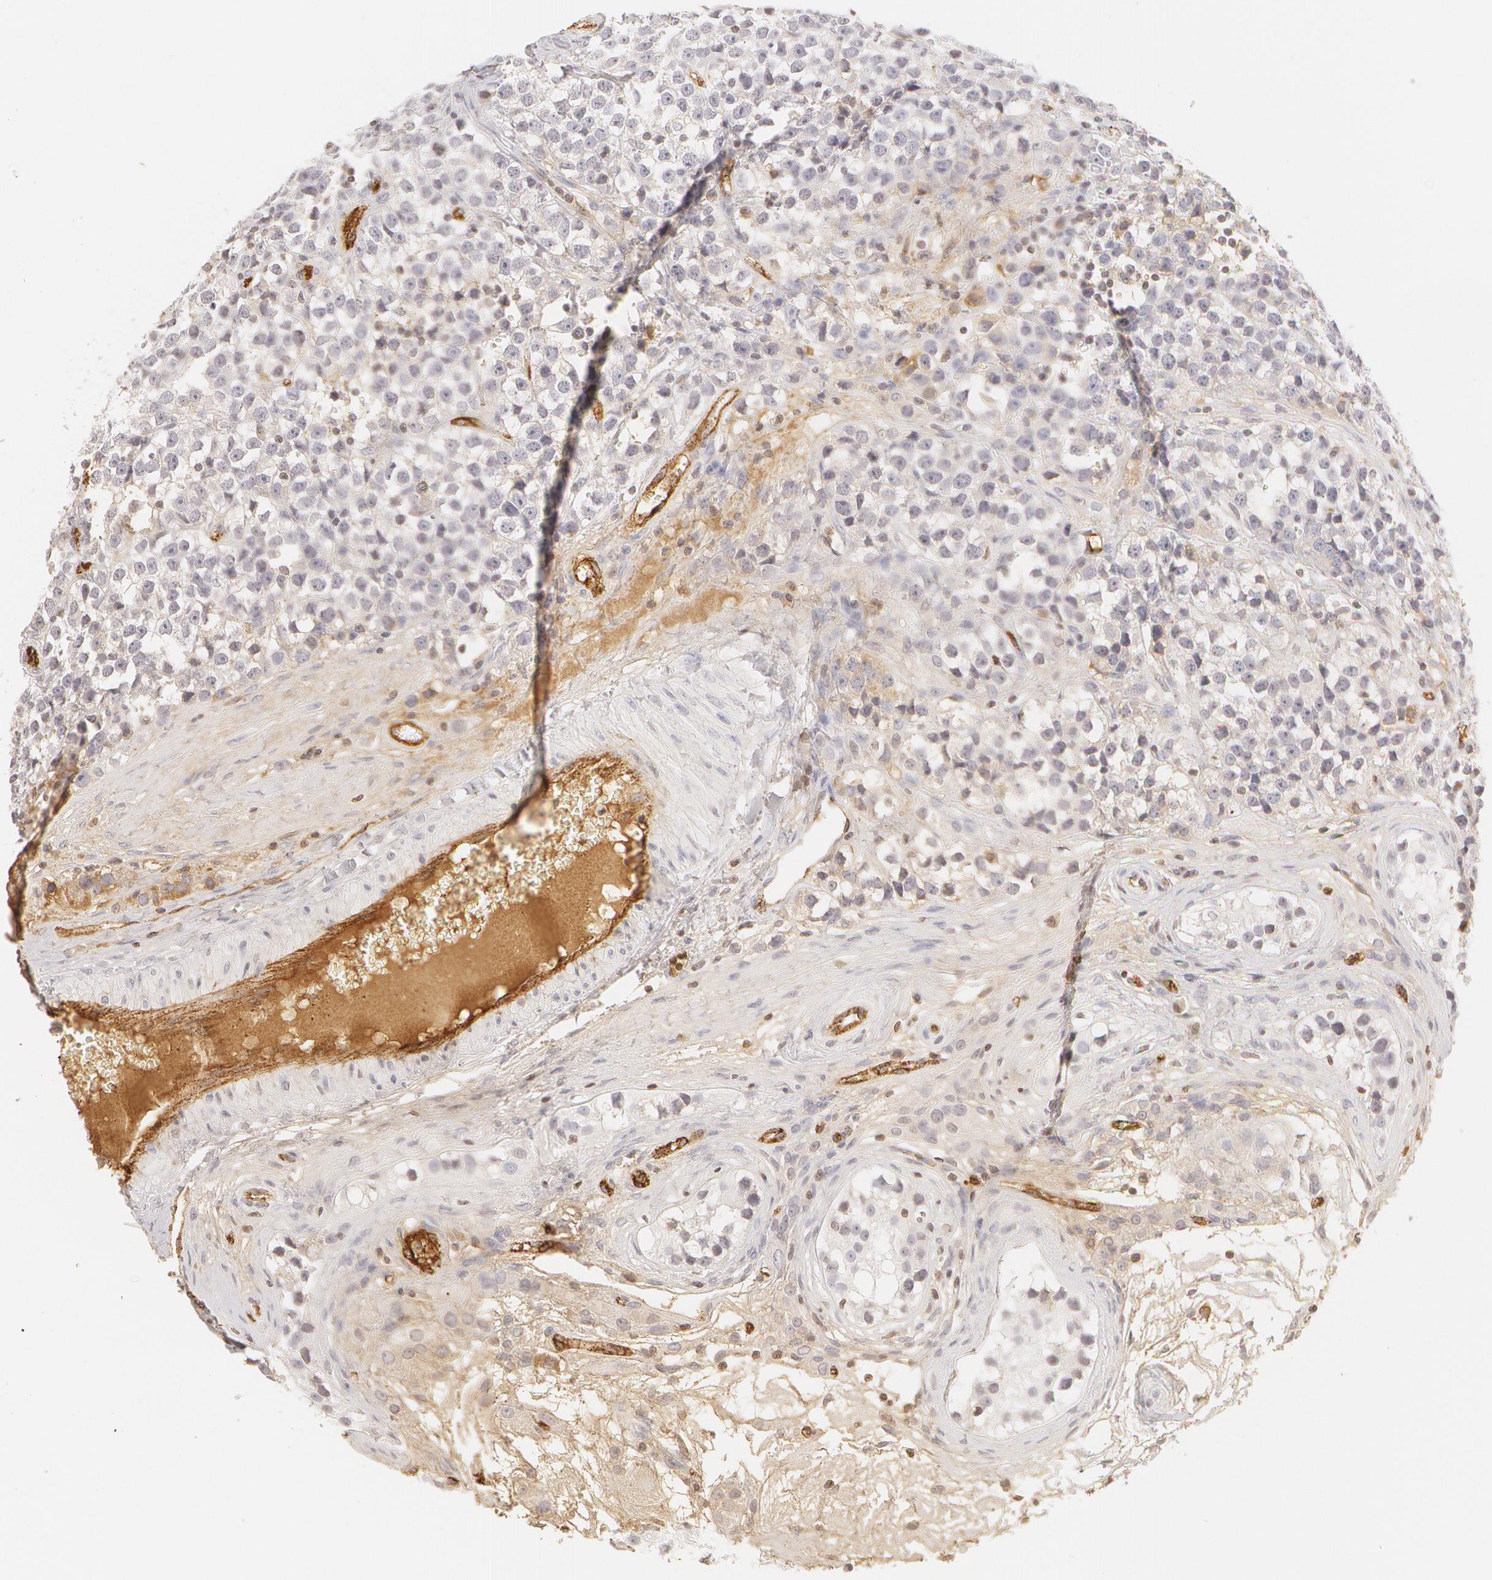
{"staining": {"intensity": "negative", "quantity": "none", "location": "none"}, "tissue": "testis cancer", "cell_type": "Tumor cells", "image_type": "cancer", "snomed": [{"axis": "morphology", "description": "Seminoma, NOS"}, {"axis": "topography", "description": "Testis"}], "caption": "The histopathology image demonstrates no staining of tumor cells in seminoma (testis). (DAB (3,3'-diaminobenzidine) immunohistochemistry (IHC) visualized using brightfield microscopy, high magnification).", "gene": "VWF", "patient": {"sex": "male", "age": 25}}